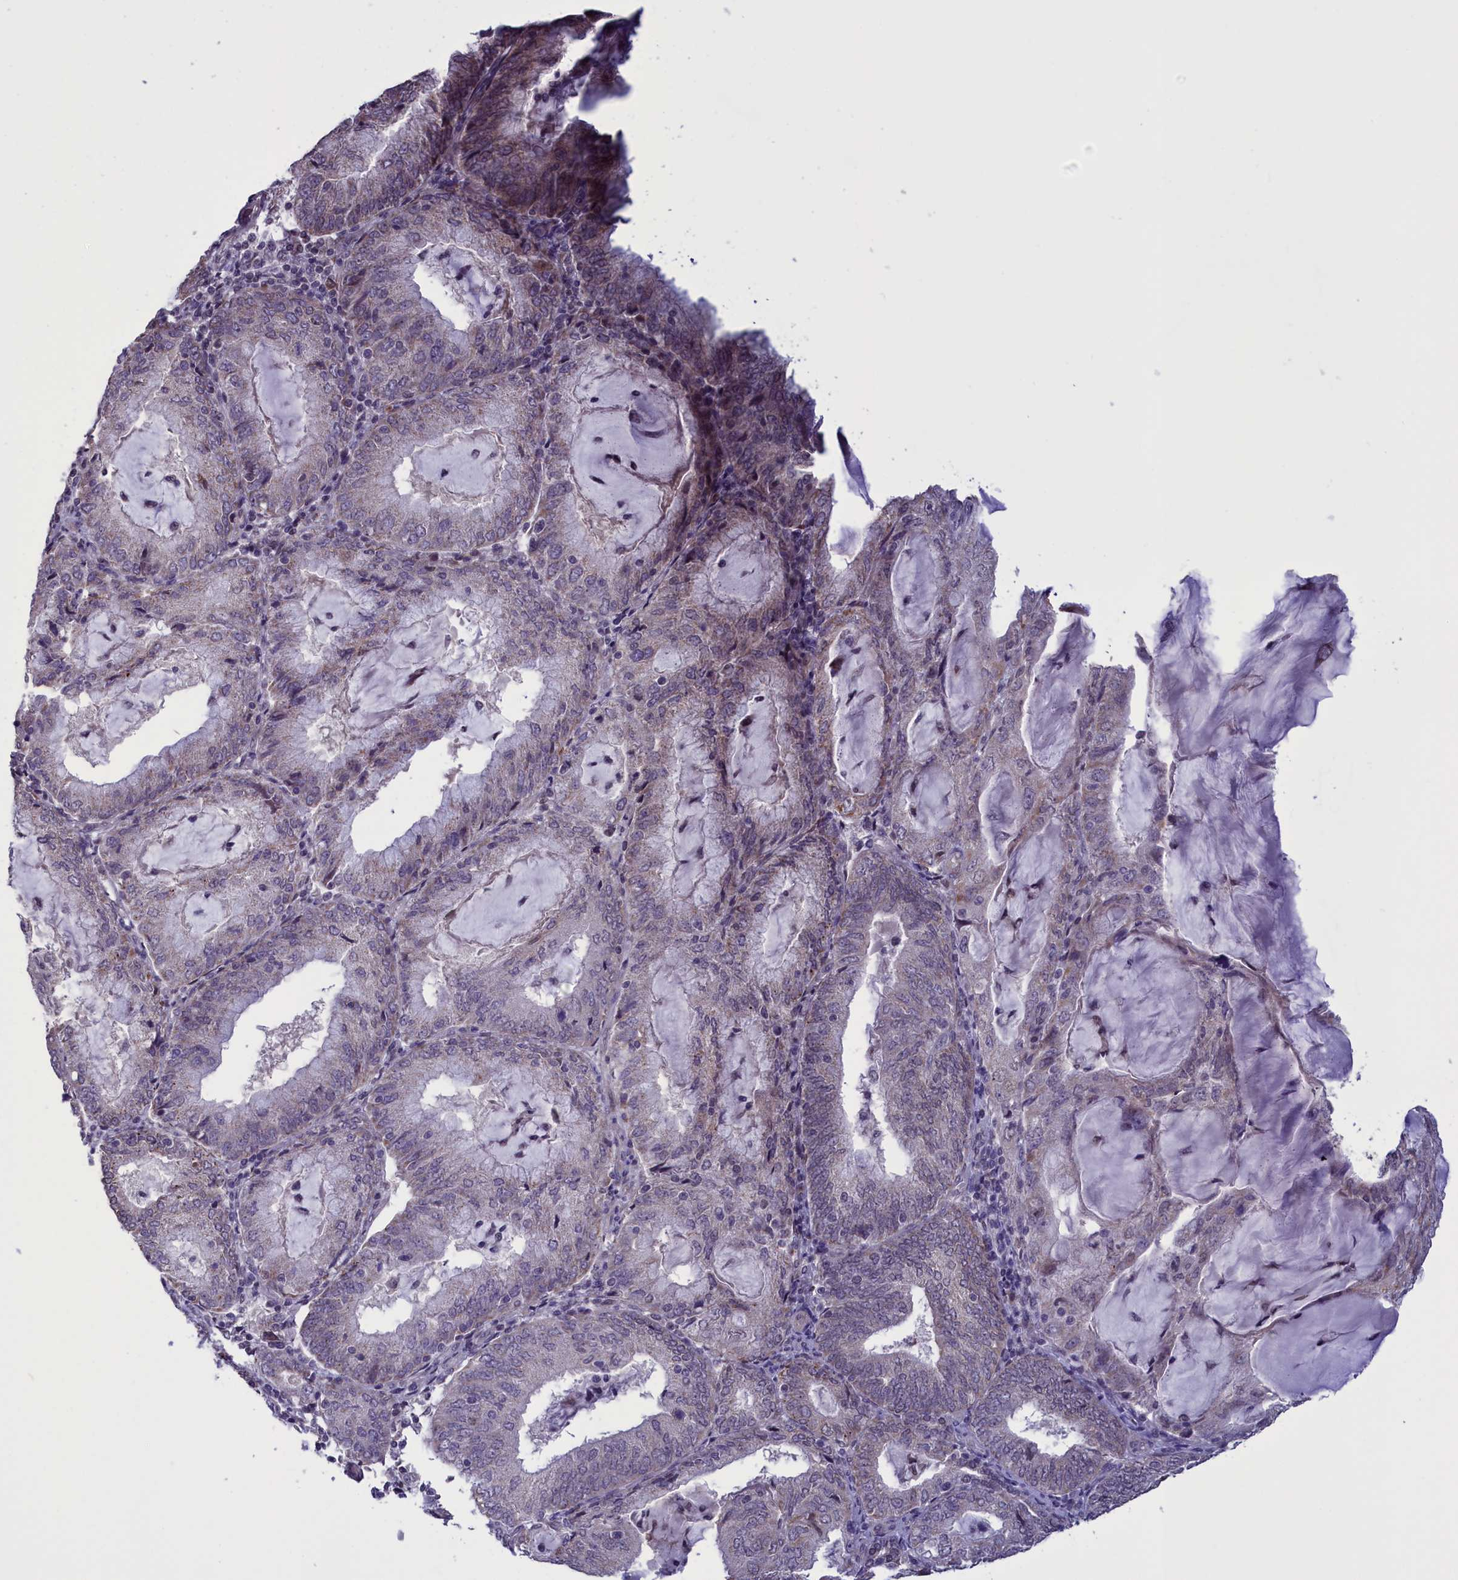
{"staining": {"intensity": "weak", "quantity": "<25%", "location": "cytoplasmic/membranous"}, "tissue": "endometrial cancer", "cell_type": "Tumor cells", "image_type": "cancer", "snomed": [{"axis": "morphology", "description": "Adenocarcinoma, NOS"}, {"axis": "topography", "description": "Endometrium"}], "caption": "An image of human endometrial adenocarcinoma is negative for staining in tumor cells. (DAB (3,3'-diaminobenzidine) IHC, high magnification).", "gene": "PARS2", "patient": {"sex": "female", "age": 81}}